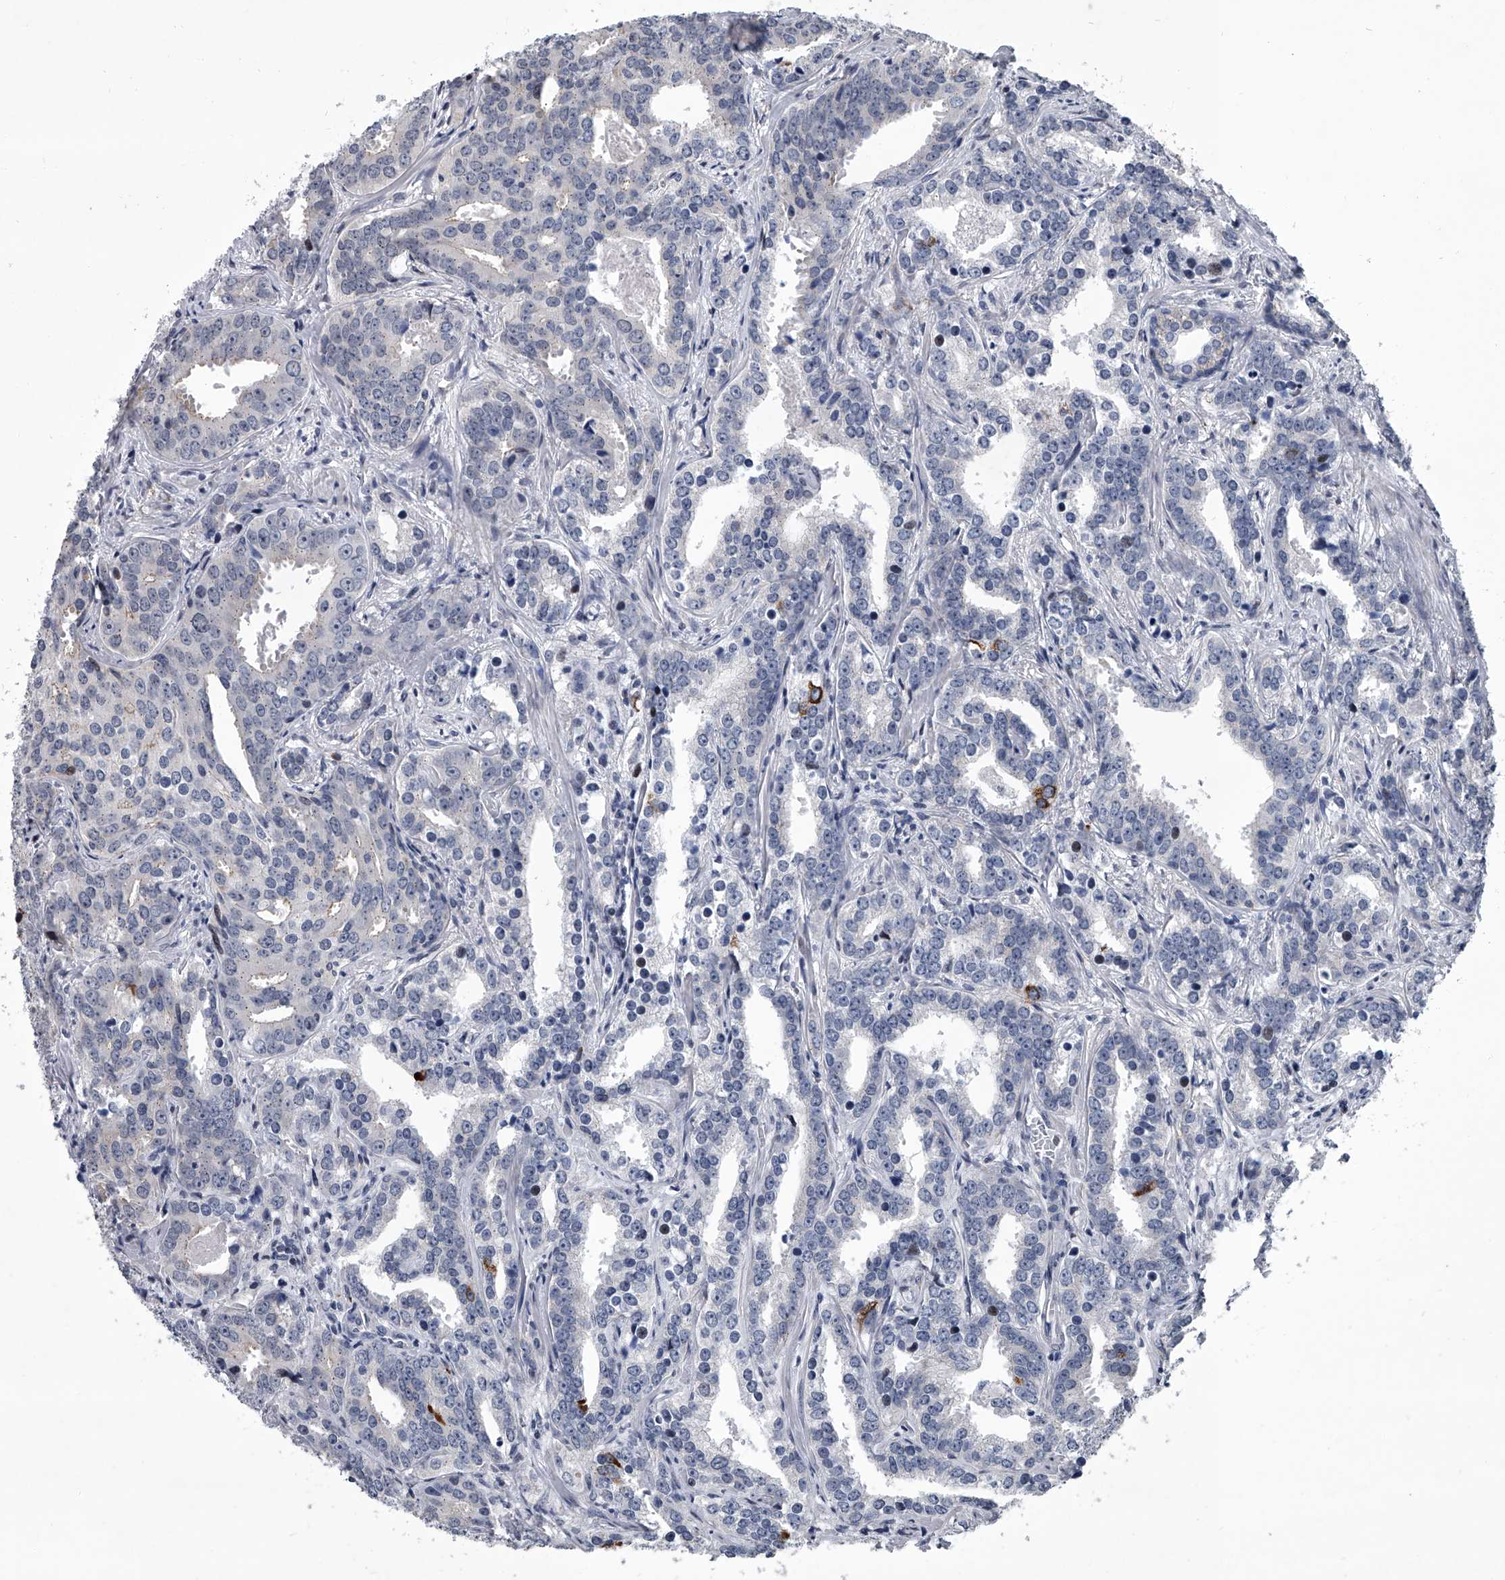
{"staining": {"intensity": "strong", "quantity": "<25%", "location": "cytoplasmic/membranous"}, "tissue": "prostate cancer", "cell_type": "Tumor cells", "image_type": "cancer", "snomed": [{"axis": "morphology", "description": "Adenocarcinoma, High grade"}, {"axis": "topography", "description": "Prostate"}], "caption": "A medium amount of strong cytoplasmic/membranous staining is identified in approximately <25% of tumor cells in prostate high-grade adenocarcinoma tissue.", "gene": "PPP2R5D", "patient": {"sex": "male", "age": 62}}